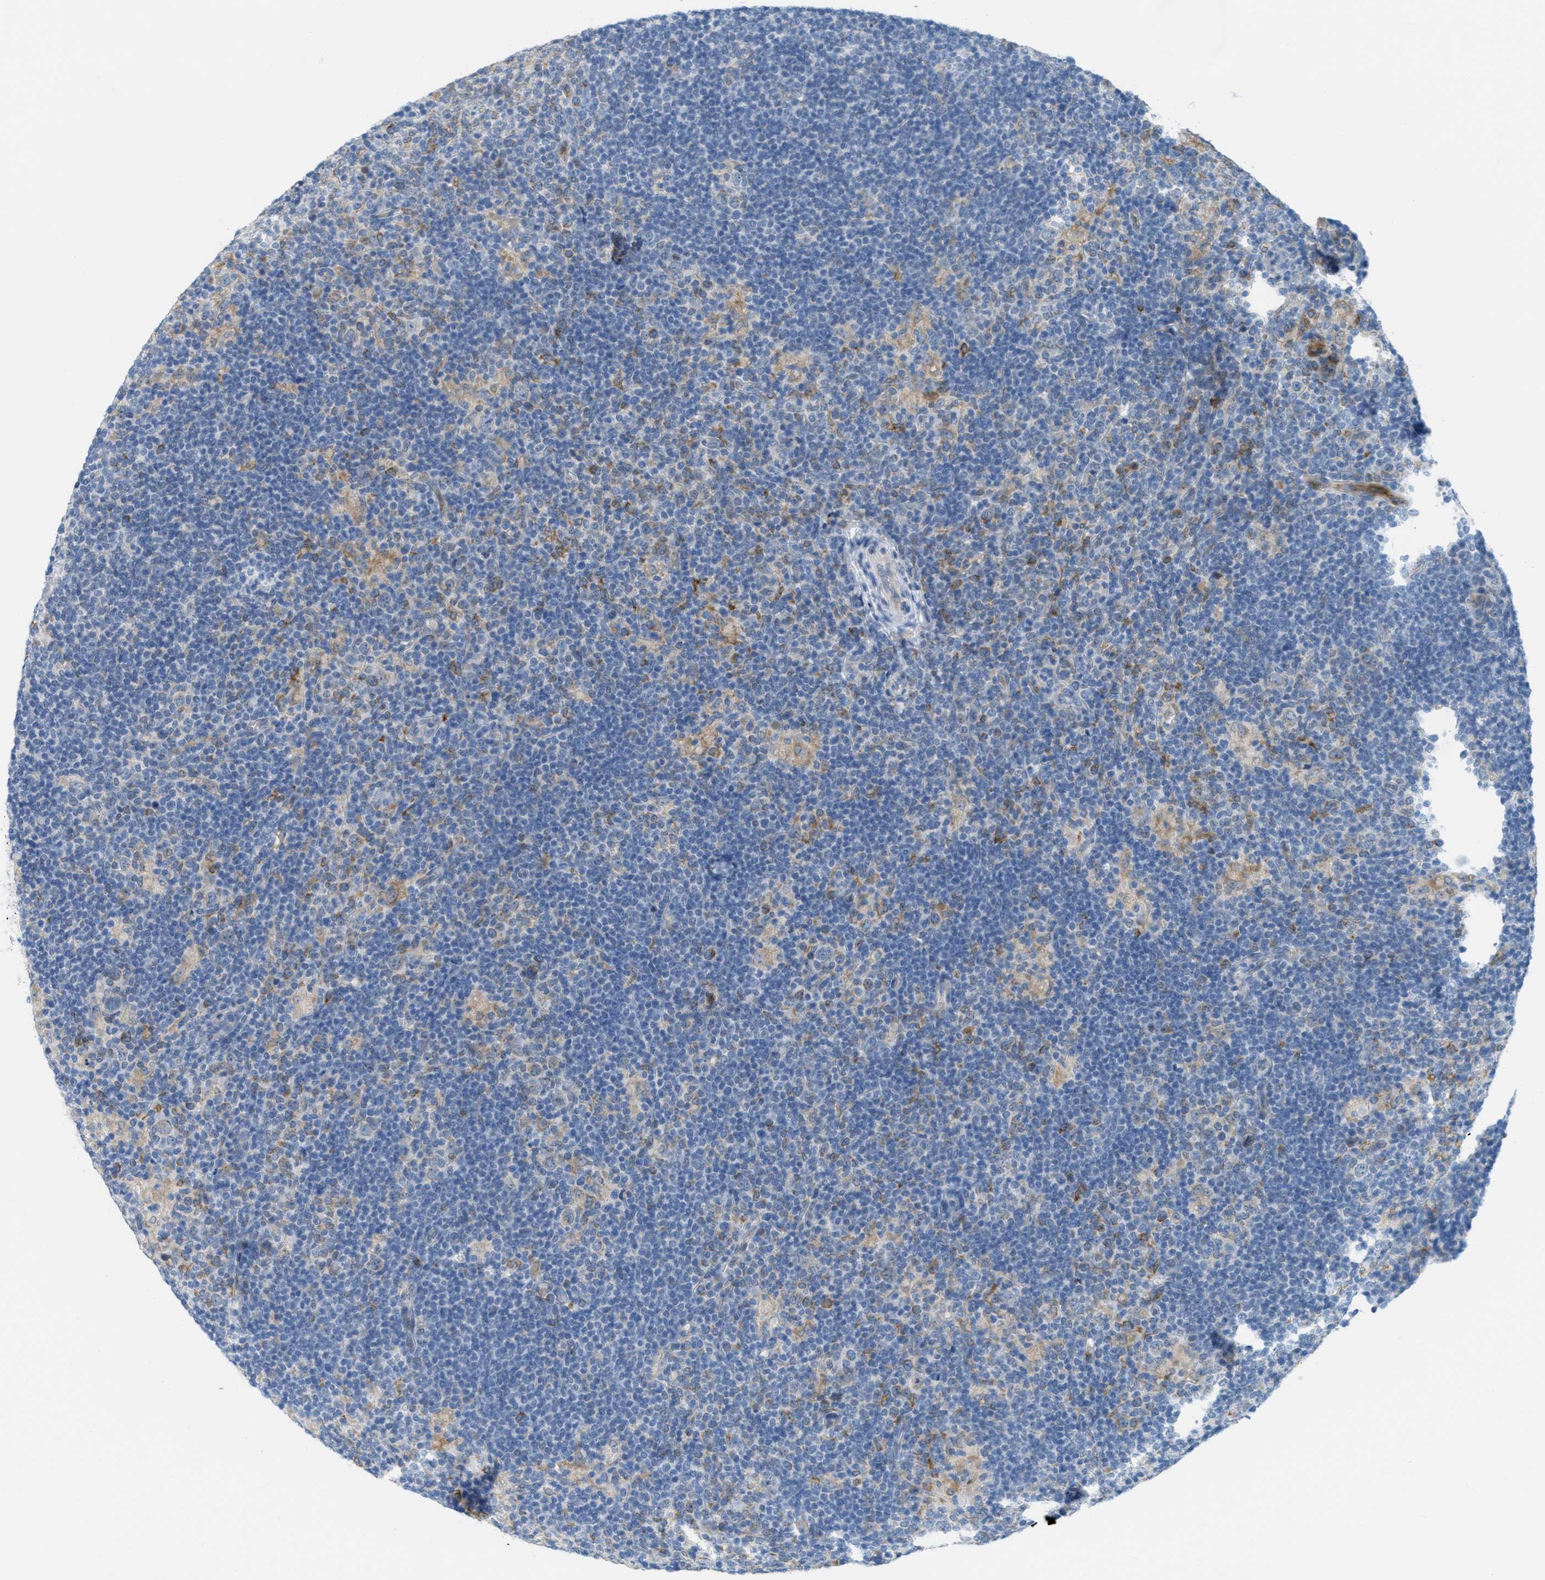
{"staining": {"intensity": "weak", "quantity": ">75%", "location": "cytoplasmic/membranous"}, "tissue": "lymphoma", "cell_type": "Tumor cells", "image_type": "cancer", "snomed": [{"axis": "morphology", "description": "Hodgkin's disease, NOS"}, {"axis": "topography", "description": "Lymph node"}], "caption": "Lymphoma stained for a protein (brown) demonstrates weak cytoplasmic/membranous positive positivity in approximately >75% of tumor cells.", "gene": "TEX264", "patient": {"sex": "female", "age": 57}}